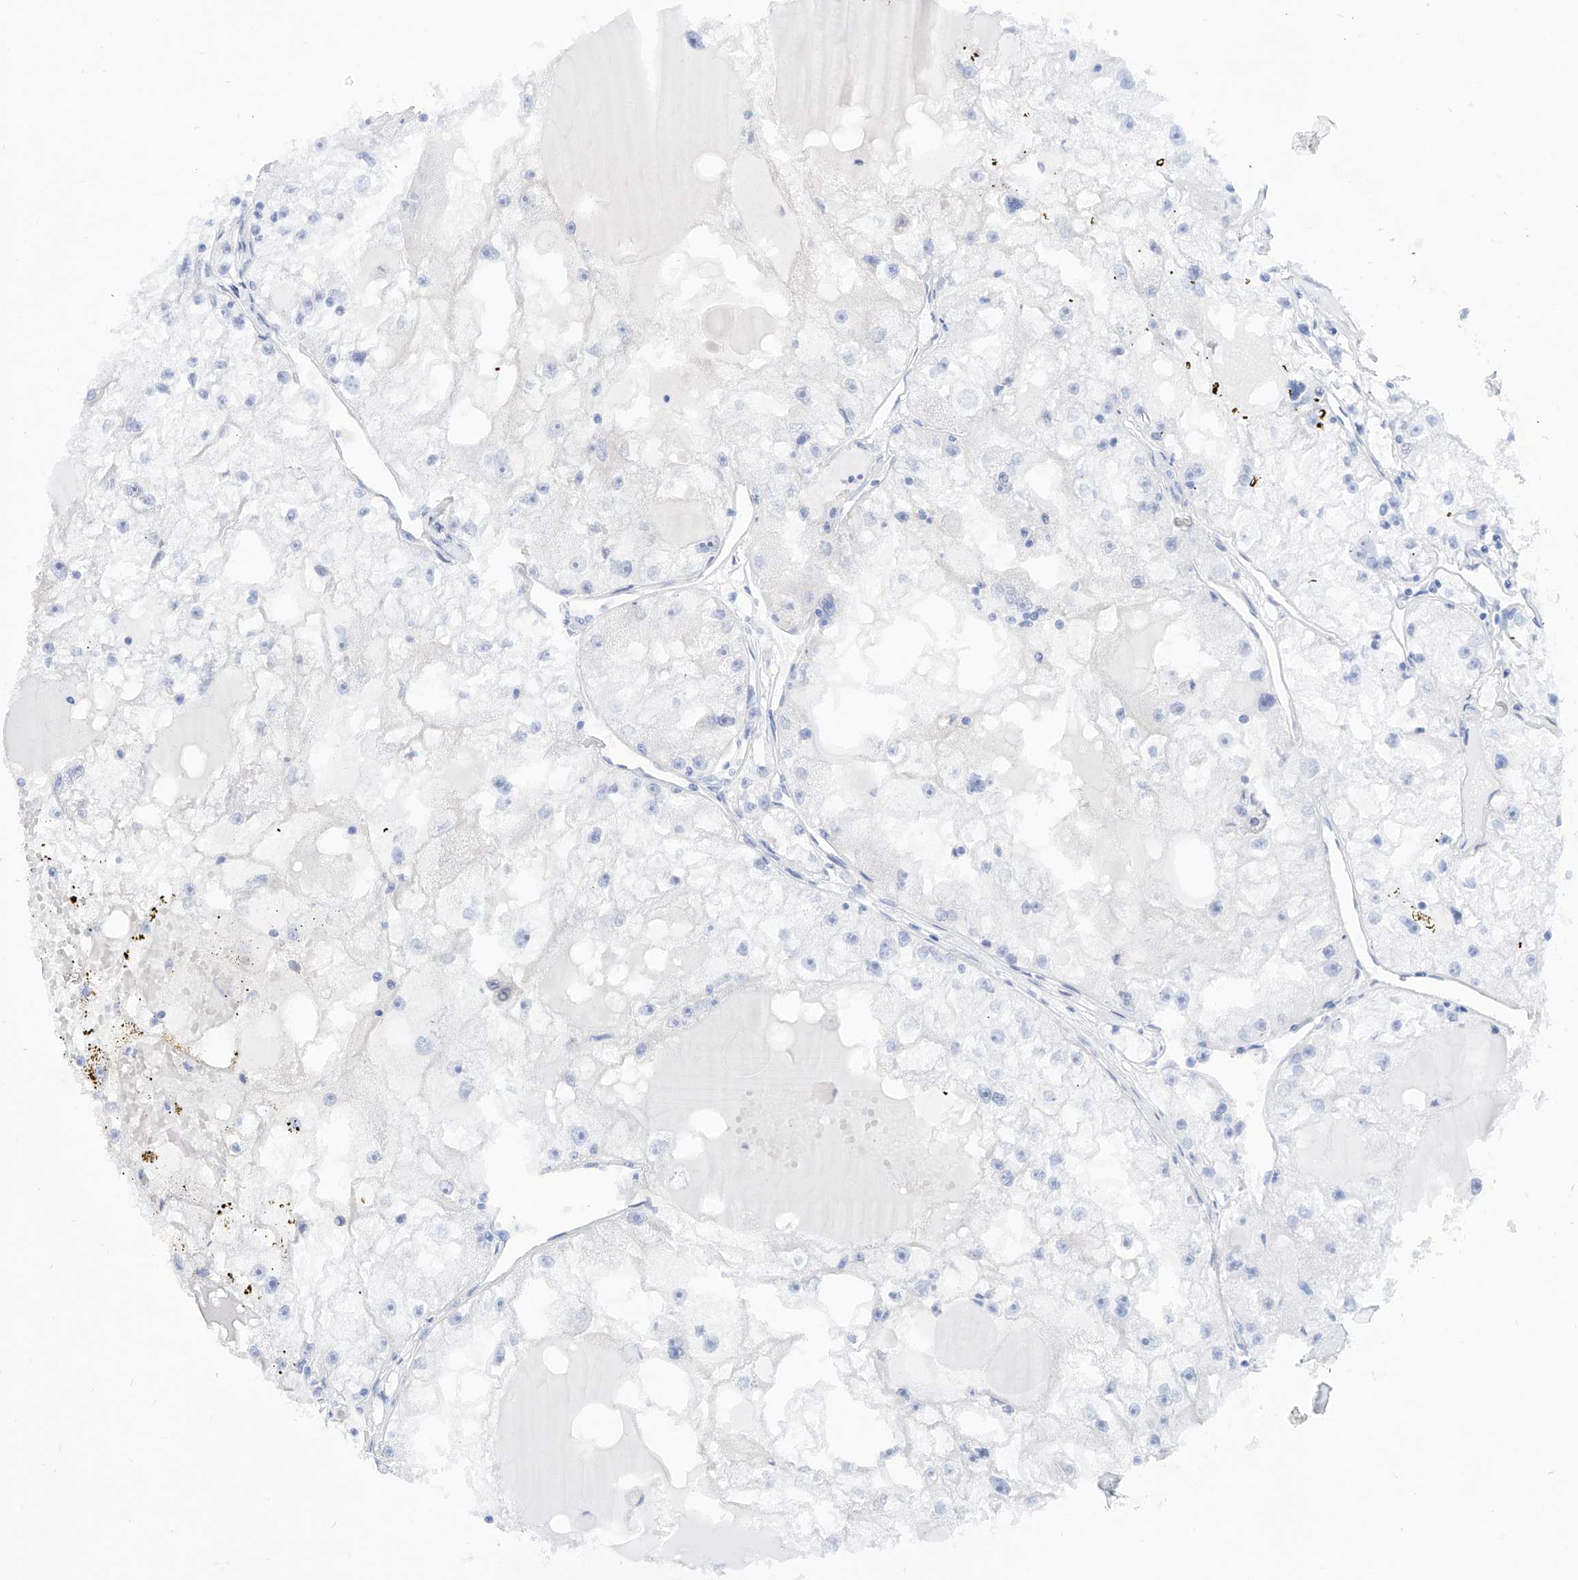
{"staining": {"intensity": "negative", "quantity": "none", "location": "none"}, "tissue": "renal cancer", "cell_type": "Tumor cells", "image_type": "cancer", "snomed": [{"axis": "morphology", "description": "Adenocarcinoma, NOS"}, {"axis": "topography", "description": "Kidney"}], "caption": "The histopathology image shows no staining of tumor cells in adenocarcinoma (renal).", "gene": "PDXK", "patient": {"sex": "male", "age": 56}}